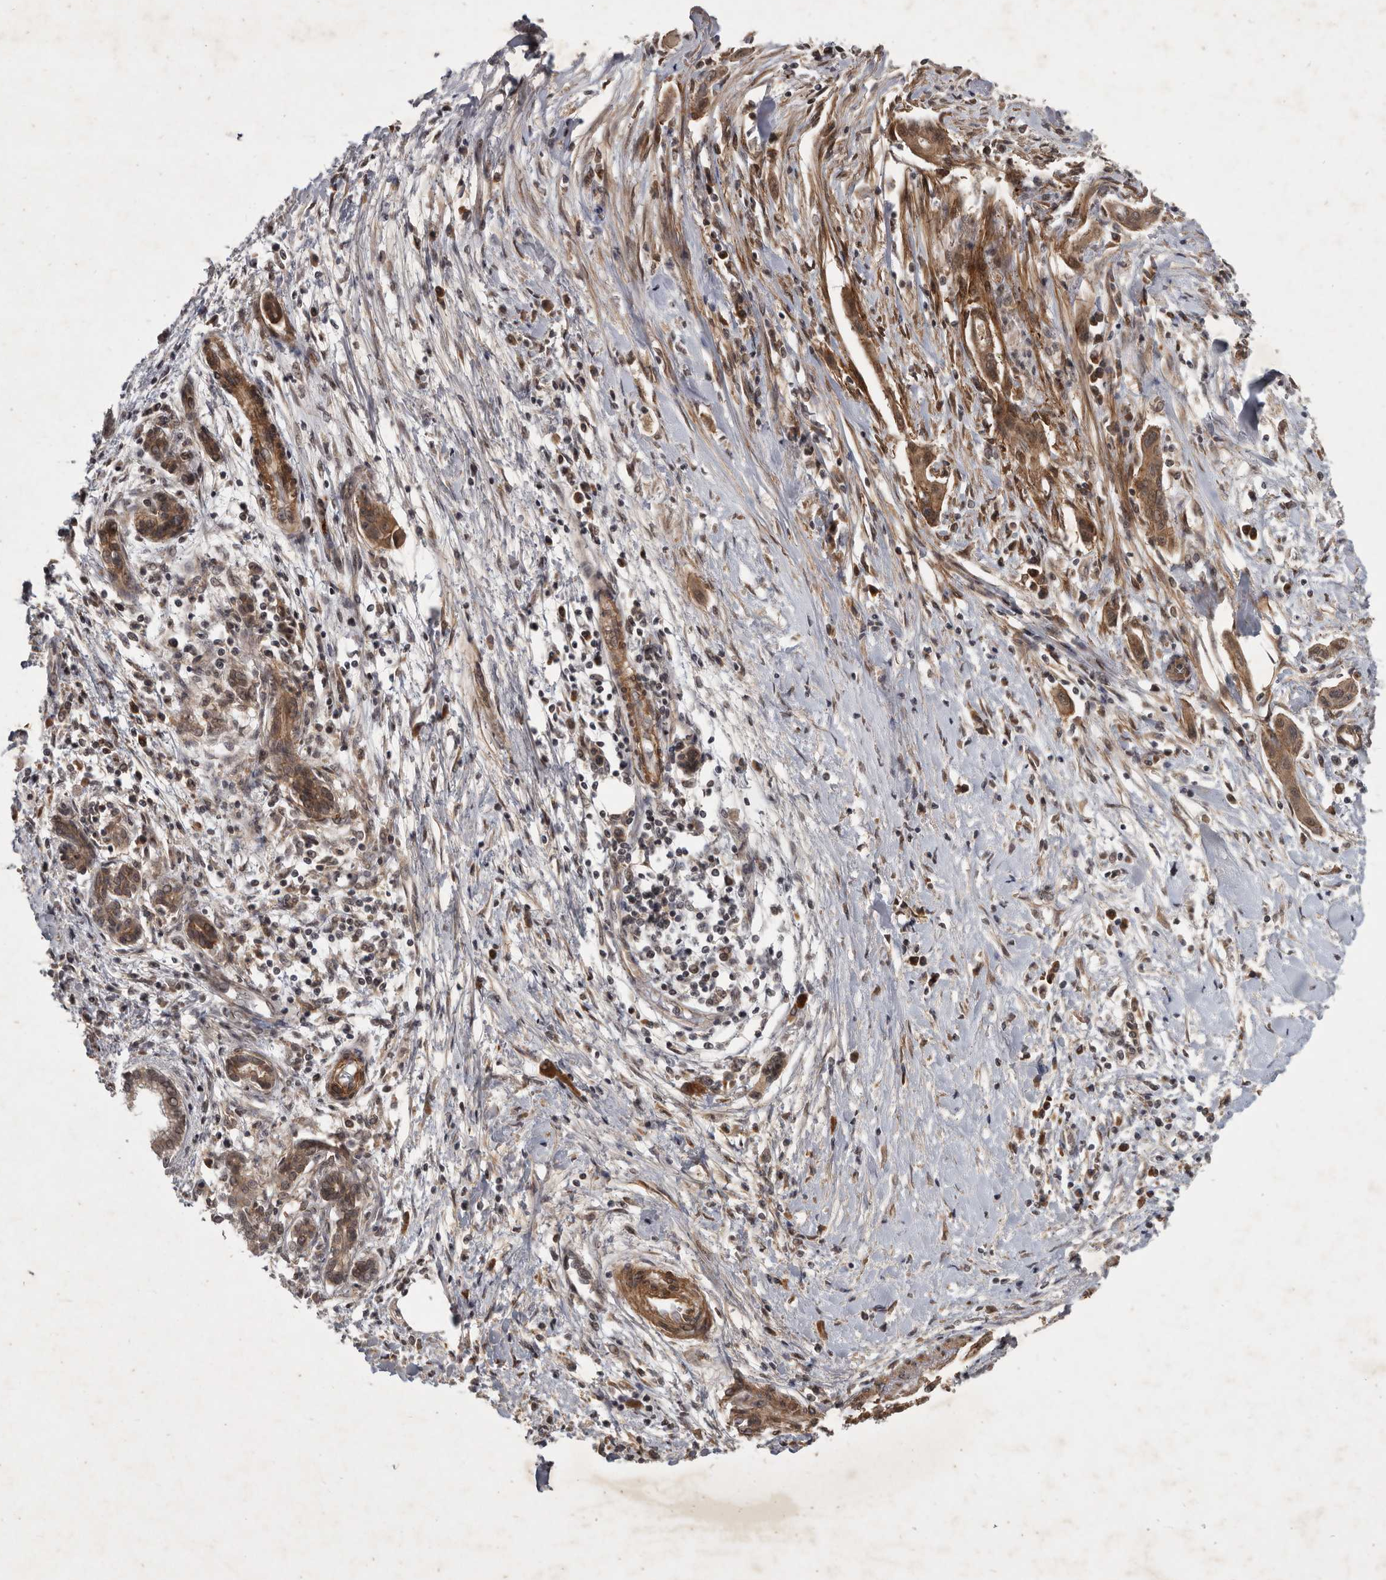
{"staining": {"intensity": "moderate", "quantity": ">75%", "location": "cytoplasmic/membranous"}, "tissue": "pancreatic cancer", "cell_type": "Tumor cells", "image_type": "cancer", "snomed": [{"axis": "morphology", "description": "Adenocarcinoma, NOS"}, {"axis": "topography", "description": "Pancreas"}], "caption": "The histopathology image reveals immunohistochemical staining of pancreatic adenocarcinoma. There is moderate cytoplasmic/membranous staining is present in about >75% of tumor cells. (DAB (3,3'-diaminobenzidine) IHC, brown staining for protein, blue staining for nuclei).", "gene": "DNAJC28", "patient": {"sex": "male", "age": 58}}